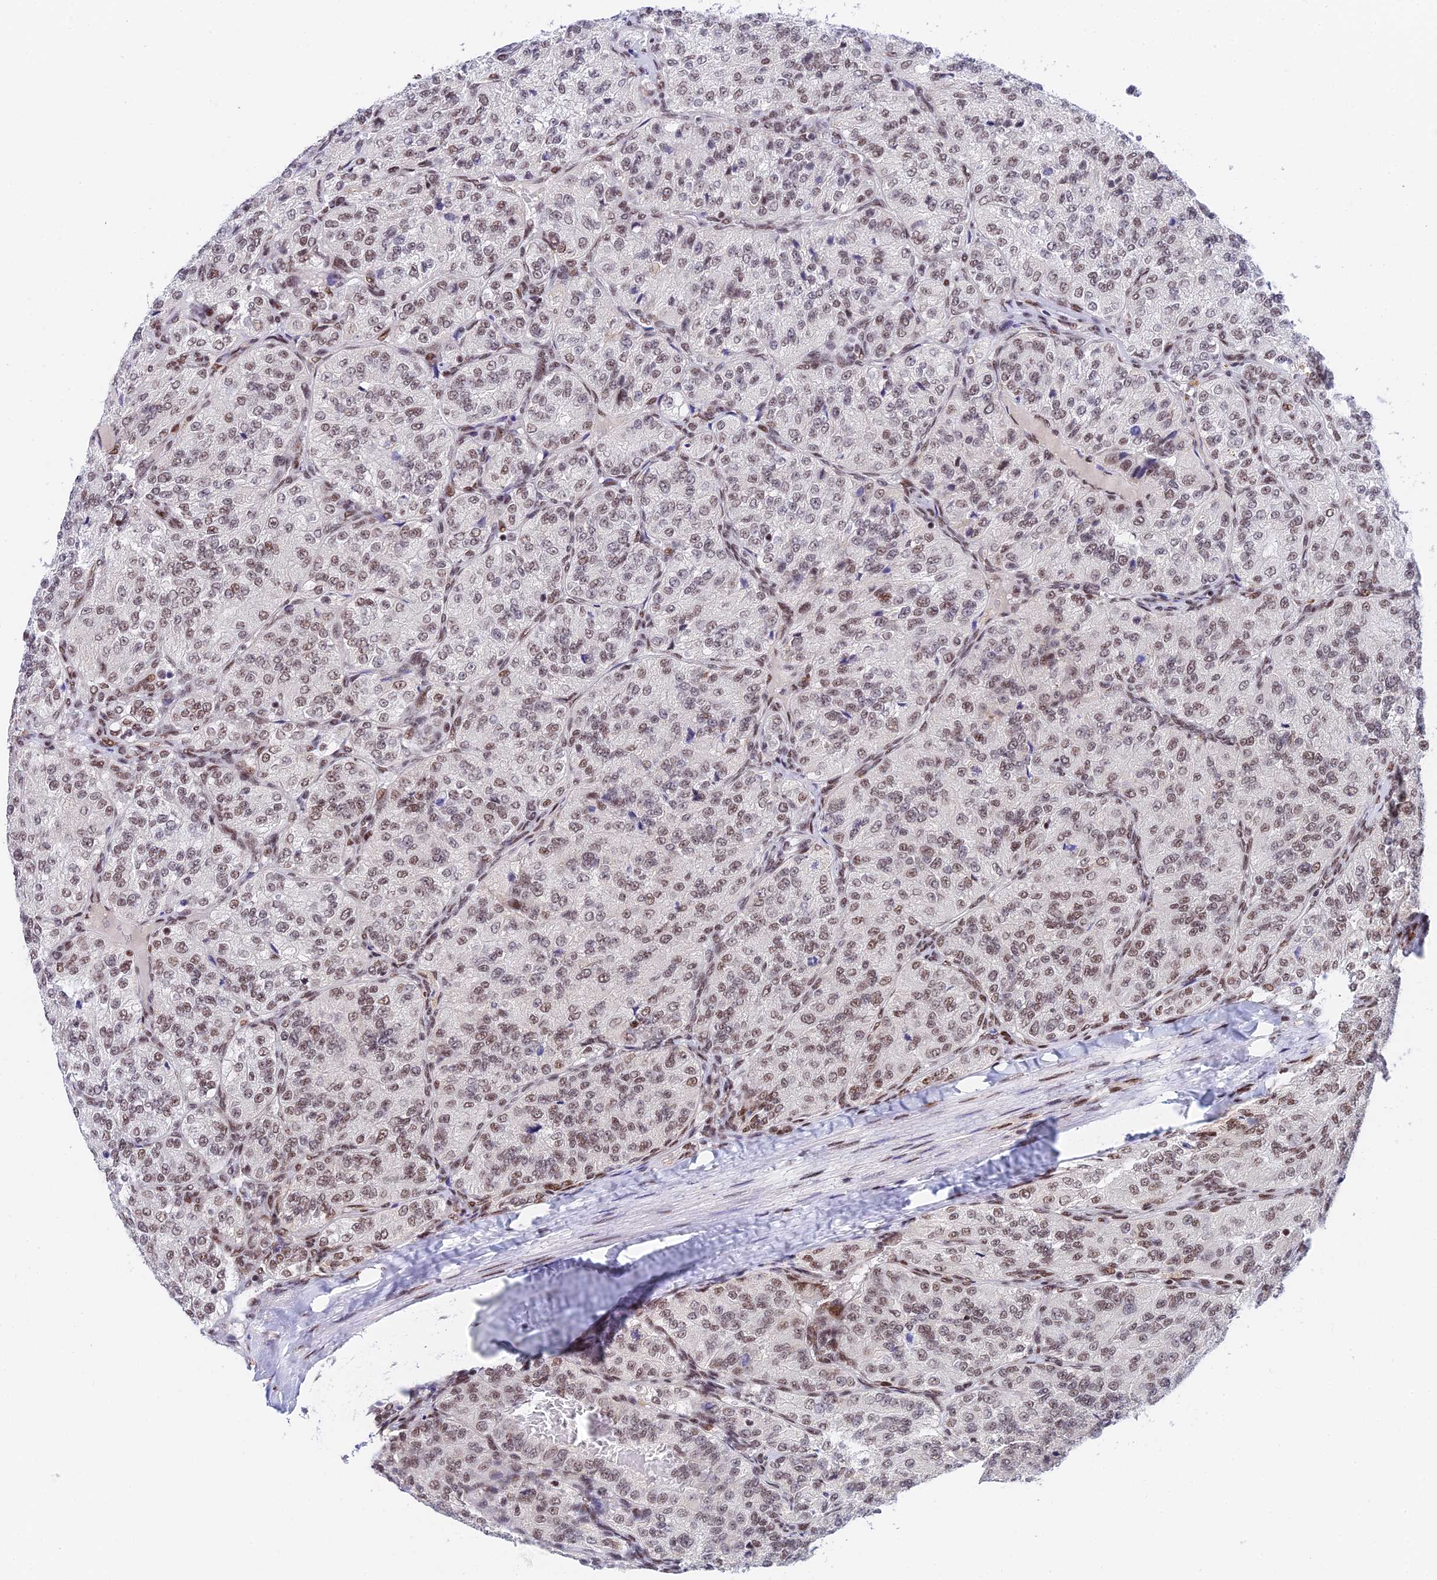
{"staining": {"intensity": "weak", "quantity": ">75%", "location": "nuclear"}, "tissue": "renal cancer", "cell_type": "Tumor cells", "image_type": "cancer", "snomed": [{"axis": "morphology", "description": "Adenocarcinoma, NOS"}, {"axis": "topography", "description": "Kidney"}], "caption": "Protein expression analysis of renal cancer shows weak nuclear staining in about >75% of tumor cells.", "gene": "USP22", "patient": {"sex": "female", "age": 63}}